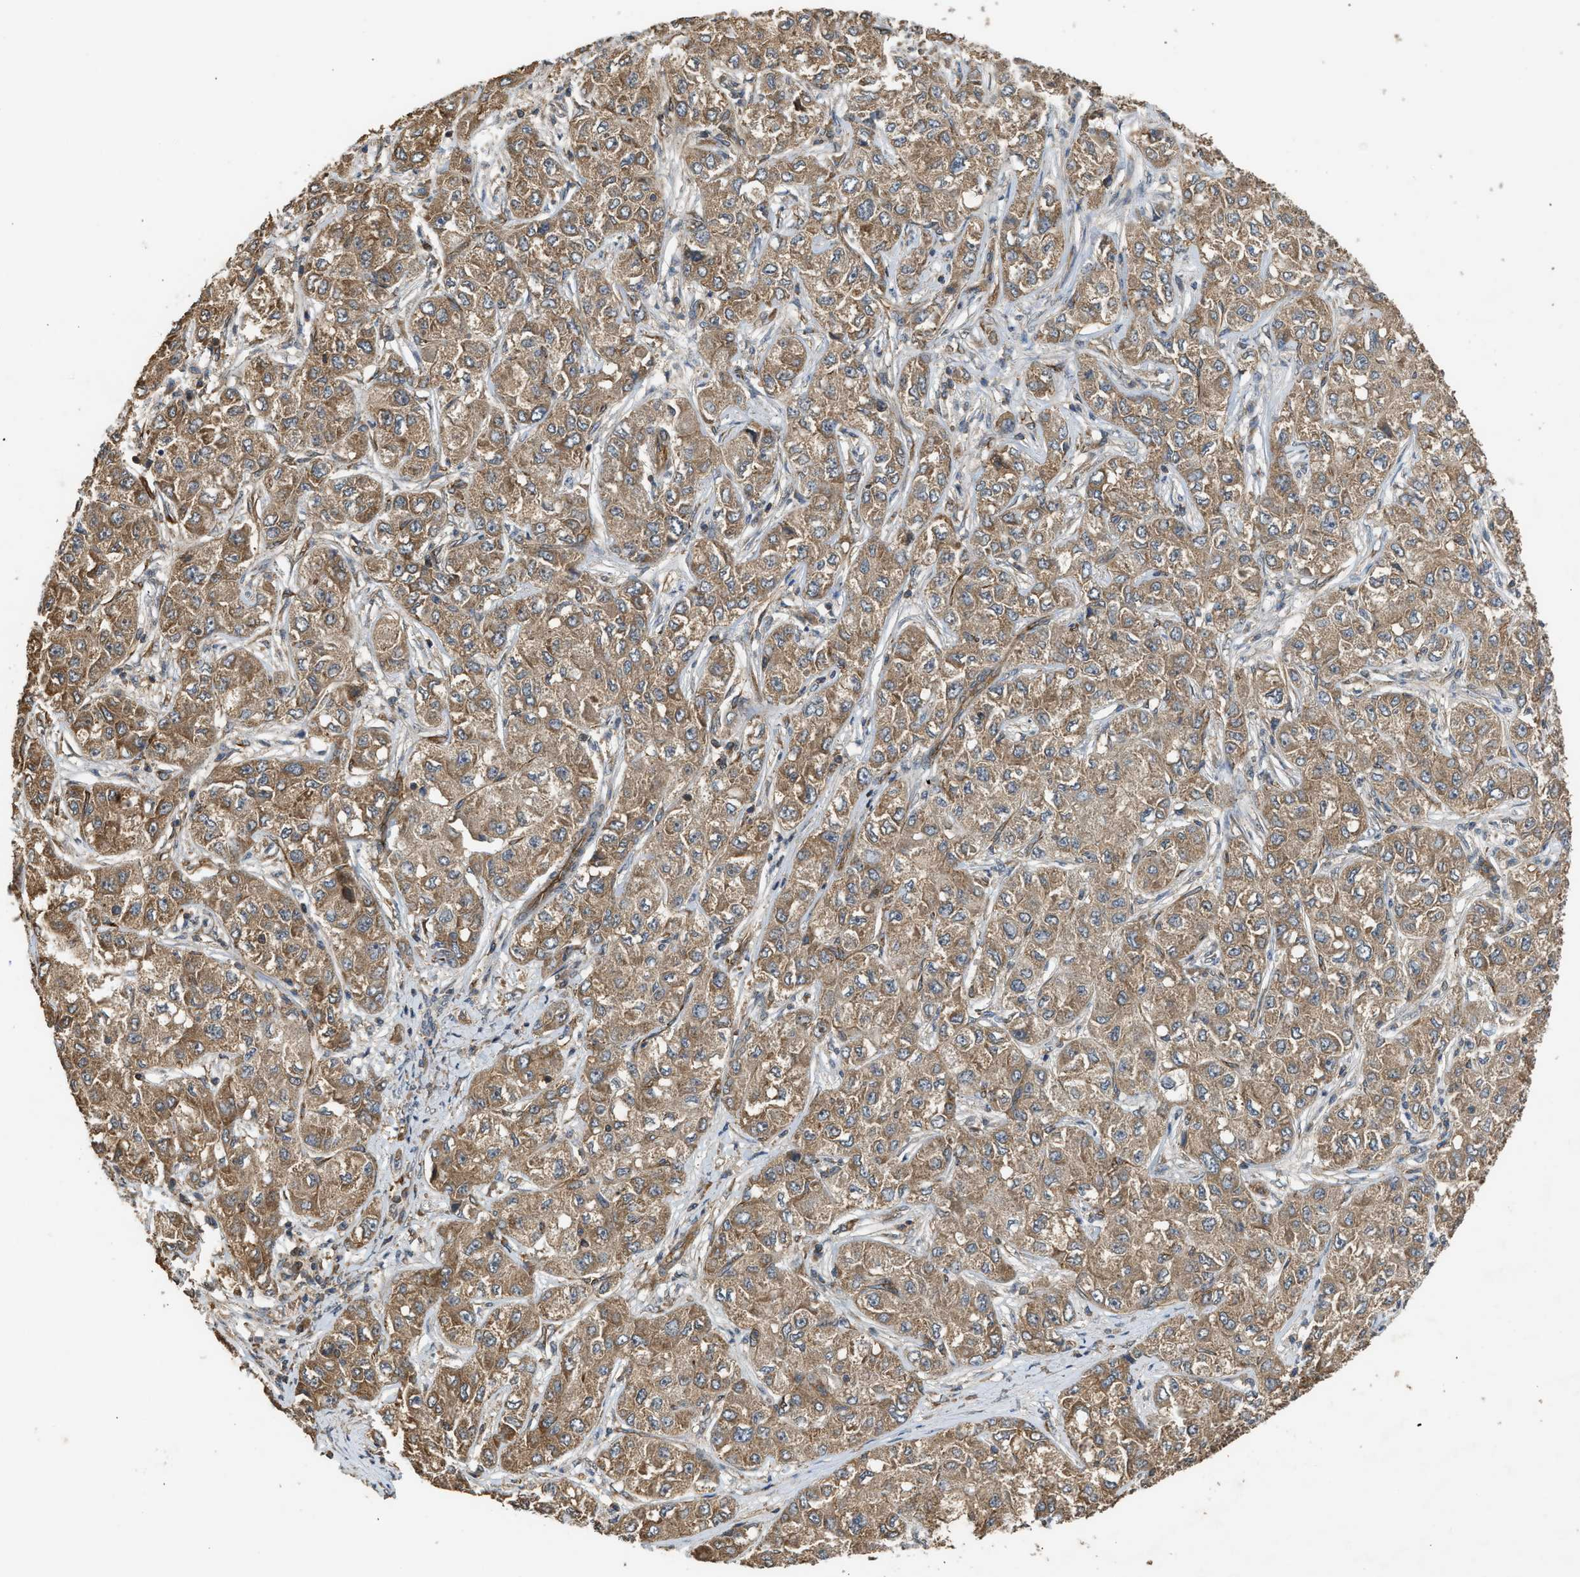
{"staining": {"intensity": "moderate", "quantity": ">75%", "location": "cytoplasmic/membranous"}, "tissue": "liver cancer", "cell_type": "Tumor cells", "image_type": "cancer", "snomed": [{"axis": "morphology", "description": "Carcinoma, Hepatocellular, NOS"}, {"axis": "topography", "description": "Liver"}], "caption": "Immunohistochemistry histopathology image of liver cancer (hepatocellular carcinoma) stained for a protein (brown), which displays medium levels of moderate cytoplasmic/membranous staining in about >75% of tumor cells.", "gene": "HIP1R", "patient": {"sex": "male", "age": 80}}